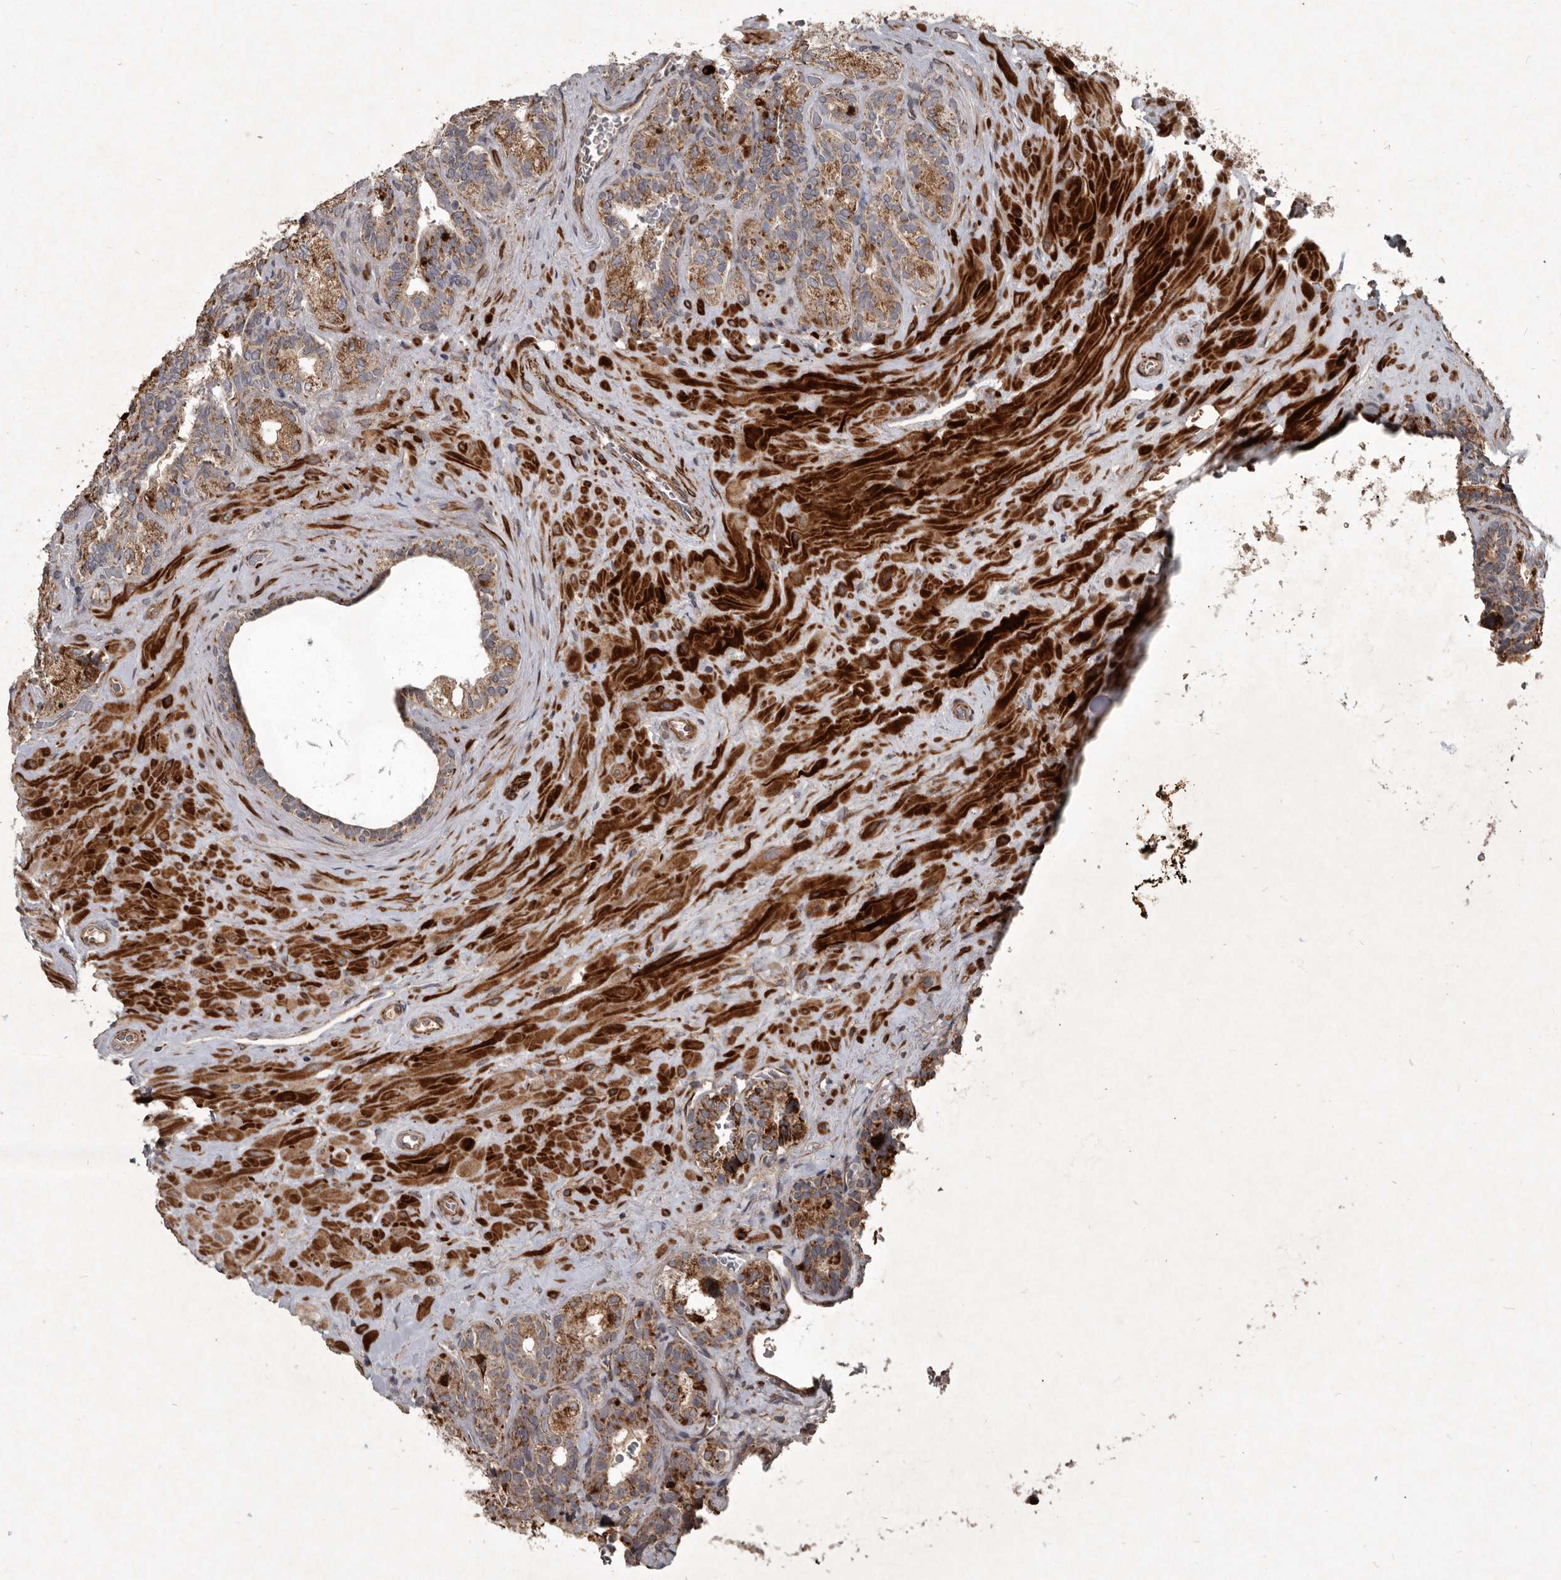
{"staining": {"intensity": "moderate", "quantity": ">75%", "location": "cytoplasmic/membranous"}, "tissue": "seminal vesicle", "cell_type": "Glandular cells", "image_type": "normal", "snomed": [{"axis": "morphology", "description": "Normal tissue, NOS"}, {"axis": "topography", "description": "Prostate"}, {"axis": "topography", "description": "Seminal veicle"}], "caption": "The image displays staining of benign seminal vesicle, revealing moderate cytoplasmic/membranous protein expression (brown color) within glandular cells.", "gene": "MRPS15", "patient": {"sex": "male", "age": 67}}